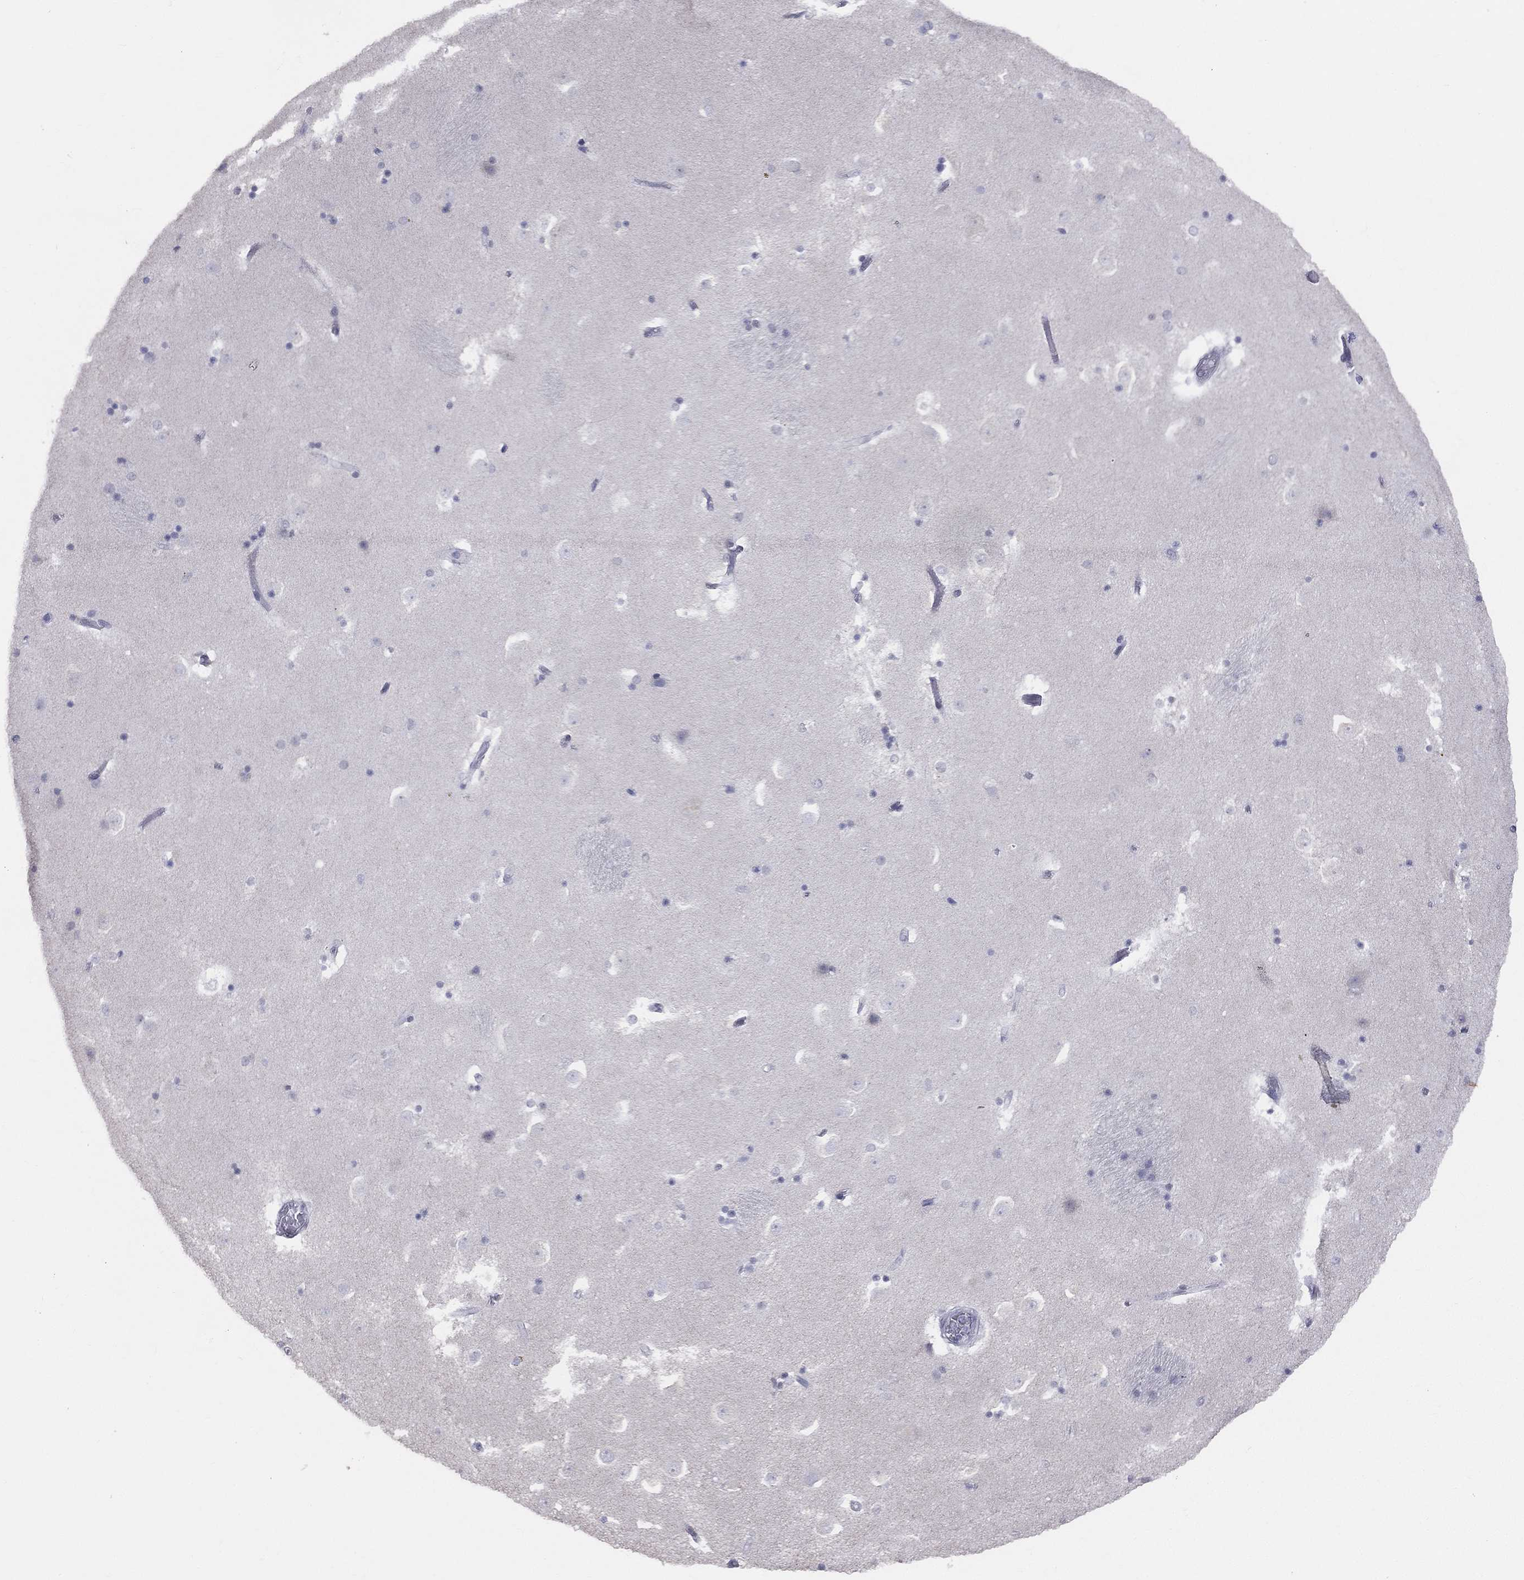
{"staining": {"intensity": "negative", "quantity": "none", "location": "none"}, "tissue": "caudate", "cell_type": "Glial cells", "image_type": "normal", "snomed": [{"axis": "morphology", "description": "Normal tissue, NOS"}, {"axis": "topography", "description": "Lateral ventricle wall"}], "caption": "High magnification brightfield microscopy of unremarkable caudate stained with DAB (brown) and counterstained with hematoxylin (blue): glial cells show no significant expression. (DAB immunohistochemistry with hematoxylin counter stain).", "gene": "DMKN", "patient": {"sex": "male", "age": 51}}